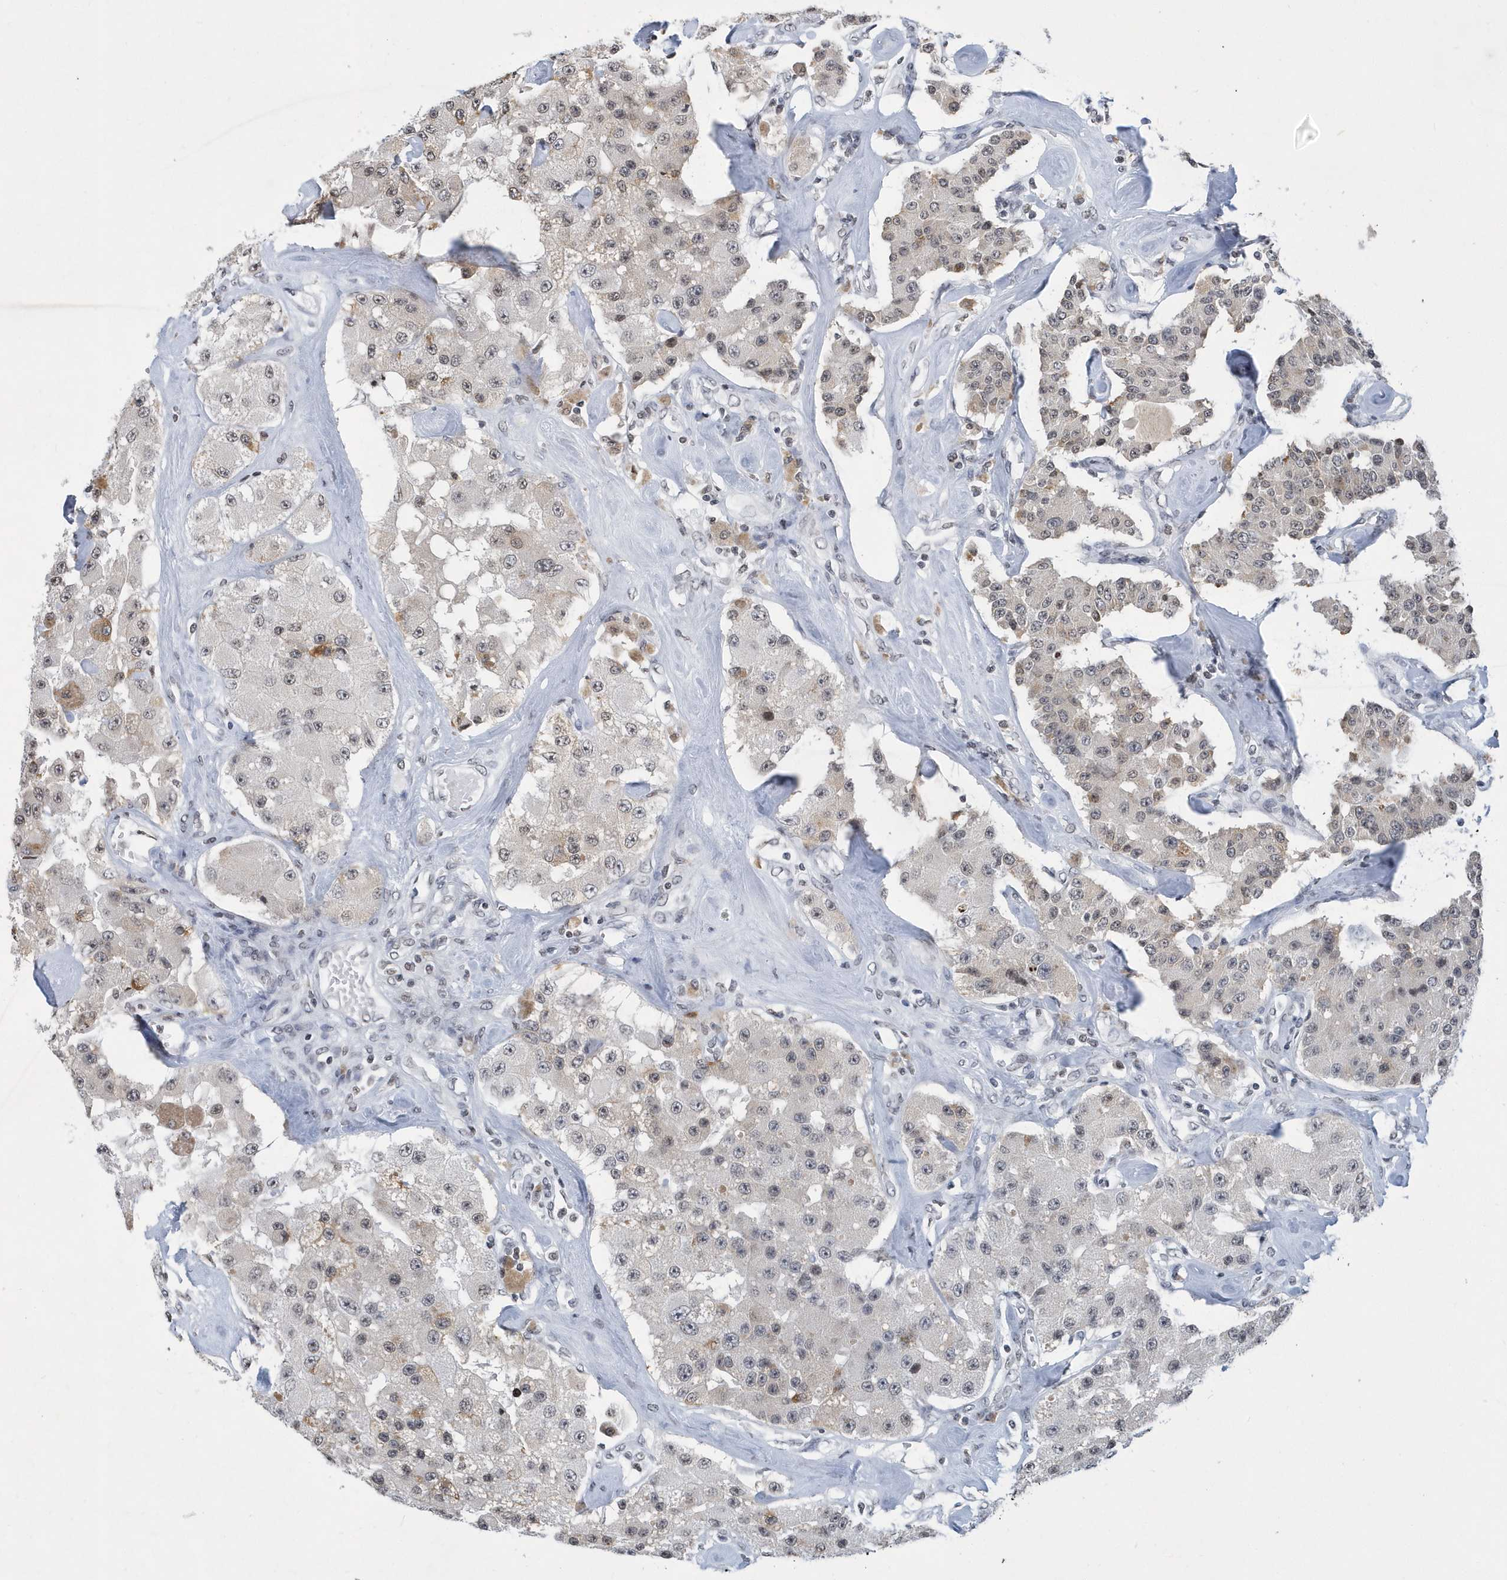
{"staining": {"intensity": "weak", "quantity": "<25%", "location": "cytoplasmic/membranous"}, "tissue": "carcinoid", "cell_type": "Tumor cells", "image_type": "cancer", "snomed": [{"axis": "morphology", "description": "Carcinoid, malignant, NOS"}, {"axis": "topography", "description": "Pancreas"}], "caption": "This is a histopathology image of IHC staining of malignant carcinoid, which shows no positivity in tumor cells.", "gene": "VWA5B2", "patient": {"sex": "male", "age": 41}}